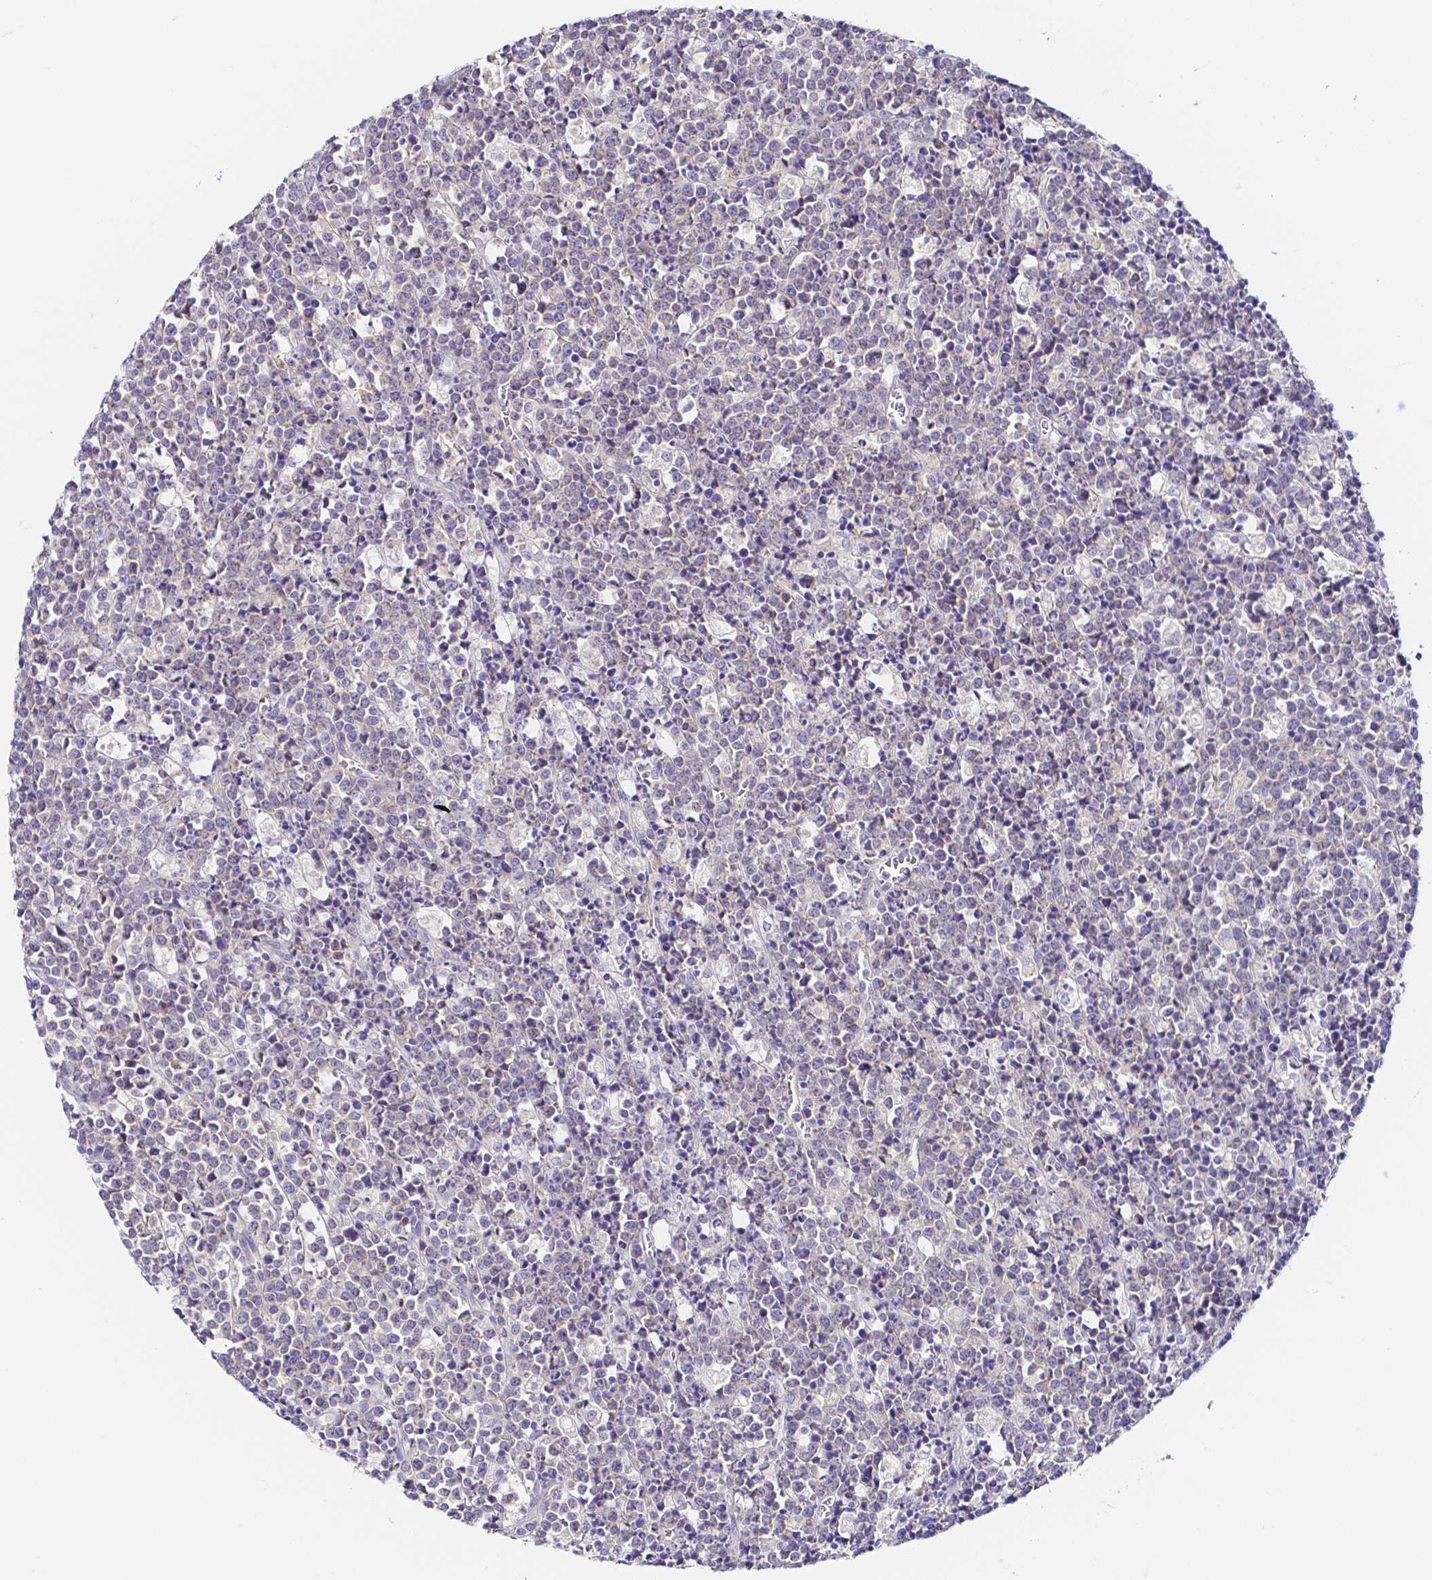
{"staining": {"intensity": "negative", "quantity": "none", "location": "none"}, "tissue": "lymphoma", "cell_type": "Tumor cells", "image_type": "cancer", "snomed": [{"axis": "morphology", "description": "Malignant lymphoma, non-Hodgkin's type, High grade"}, {"axis": "topography", "description": "Ovary"}], "caption": "Malignant lymphoma, non-Hodgkin's type (high-grade) was stained to show a protein in brown. There is no significant positivity in tumor cells. (Stains: DAB IHC with hematoxylin counter stain, Microscopy: brightfield microscopy at high magnification).", "gene": "PKP3", "patient": {"sex": "female", "age": 56}}